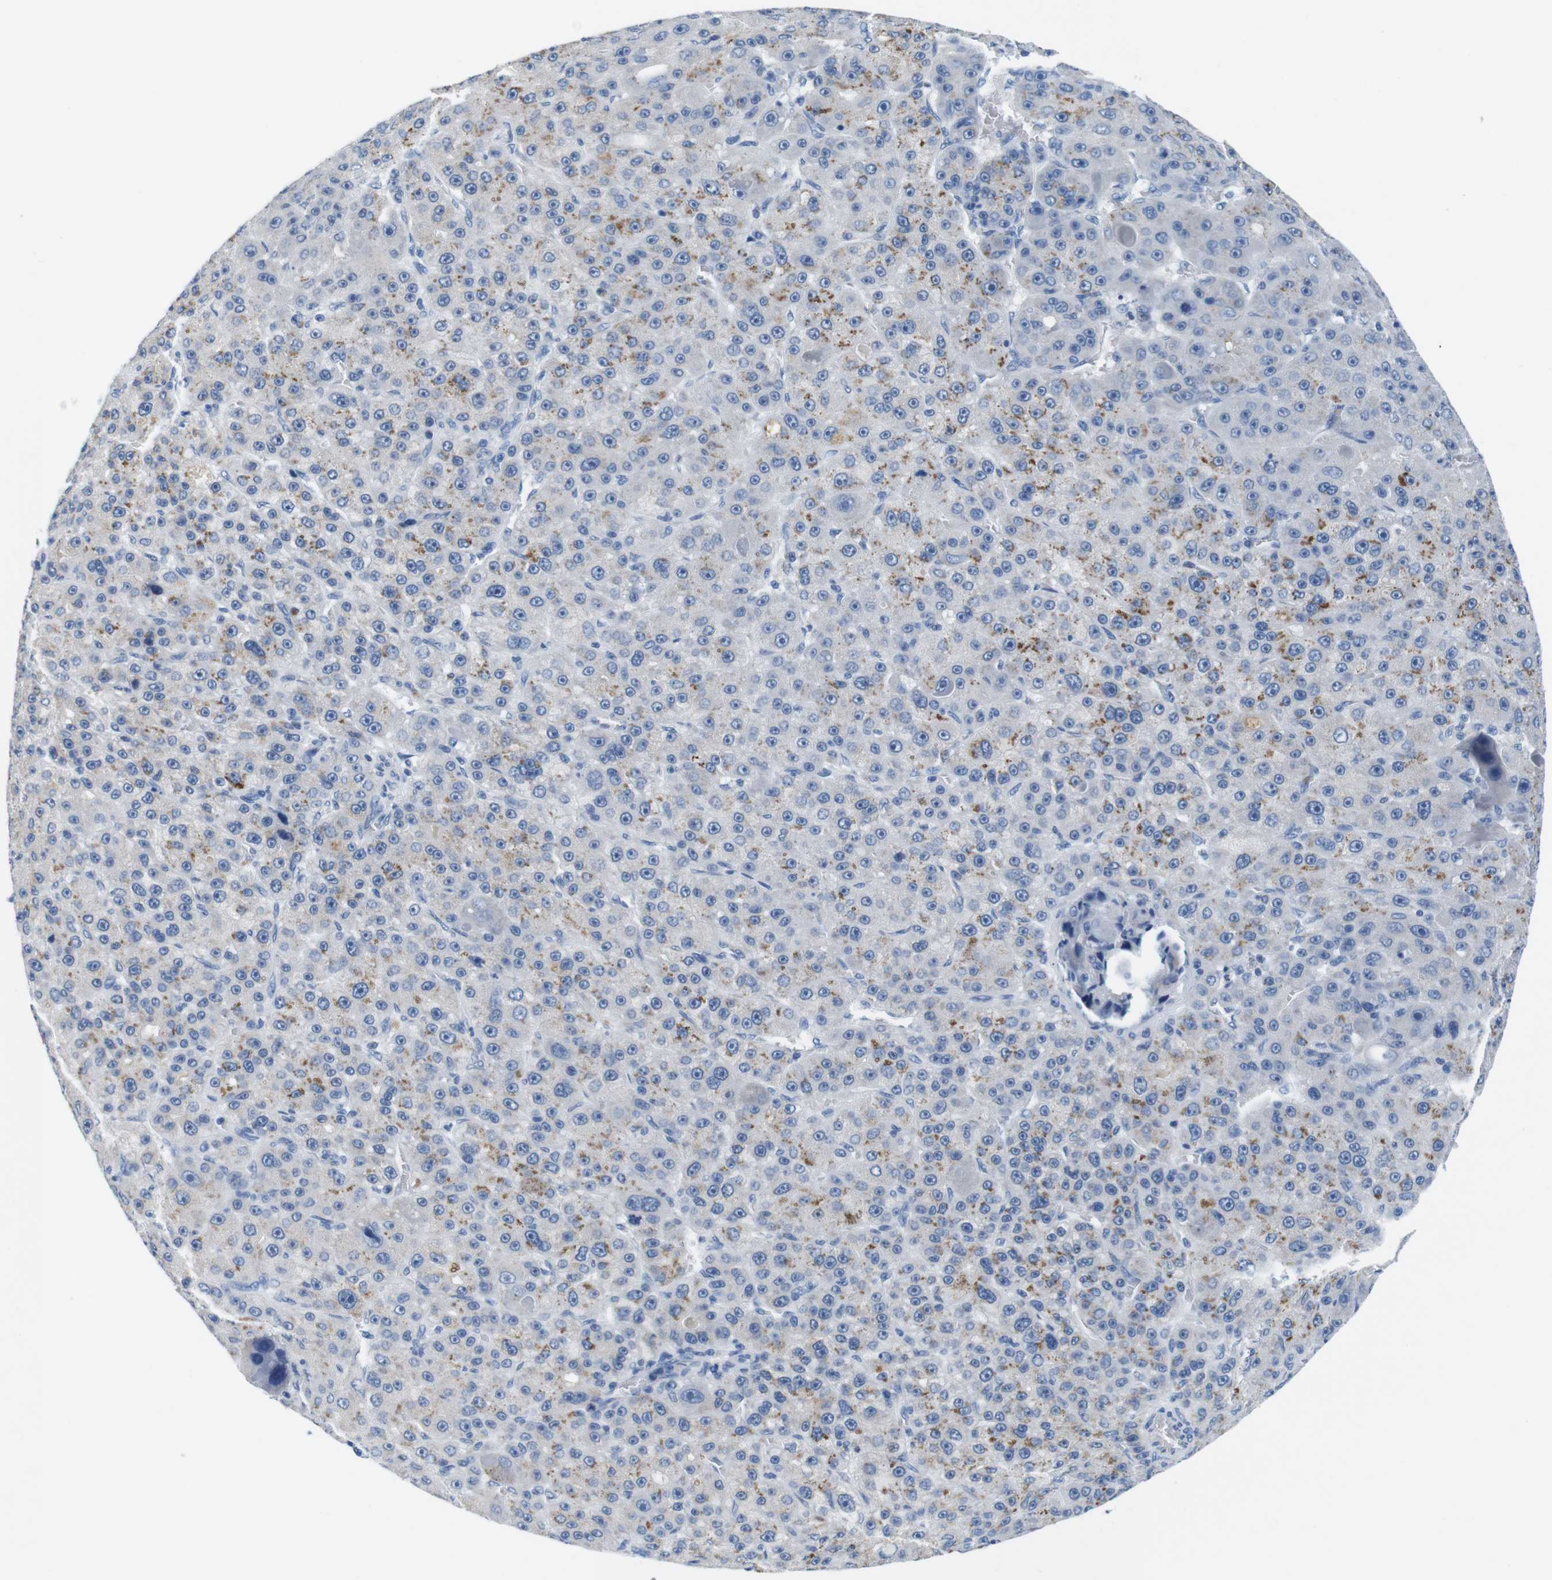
{"staining": {"intensity": "moderate", "quantity": "25%-75%", "location": "cytoplasmic/membranous"}, "tissue": "liver cancer", "cell_type": "Tumor cells", "image_type": "cancer", "snomed": [{"axis": "morphology", "description": "Carcinoma, Hepatocellular, NOS"}, {"axis": "topography", "description": "Liver"}], "caption": "Immunohistochemistry staining of hepatocellular carcinoma (liver), which exhibits medium levels of moderate cytoplasmic/membranous positivity in about 25%-75% of tumor cells indicating moderate cytoplasmic/membranous protein staining. The staining was performed using DAB (brown) for protein detection and nuclei were counterstained in hematoxylin (blue).", "gene": "GOLGA2", "patient": {"sex": "male", "age": 76}}